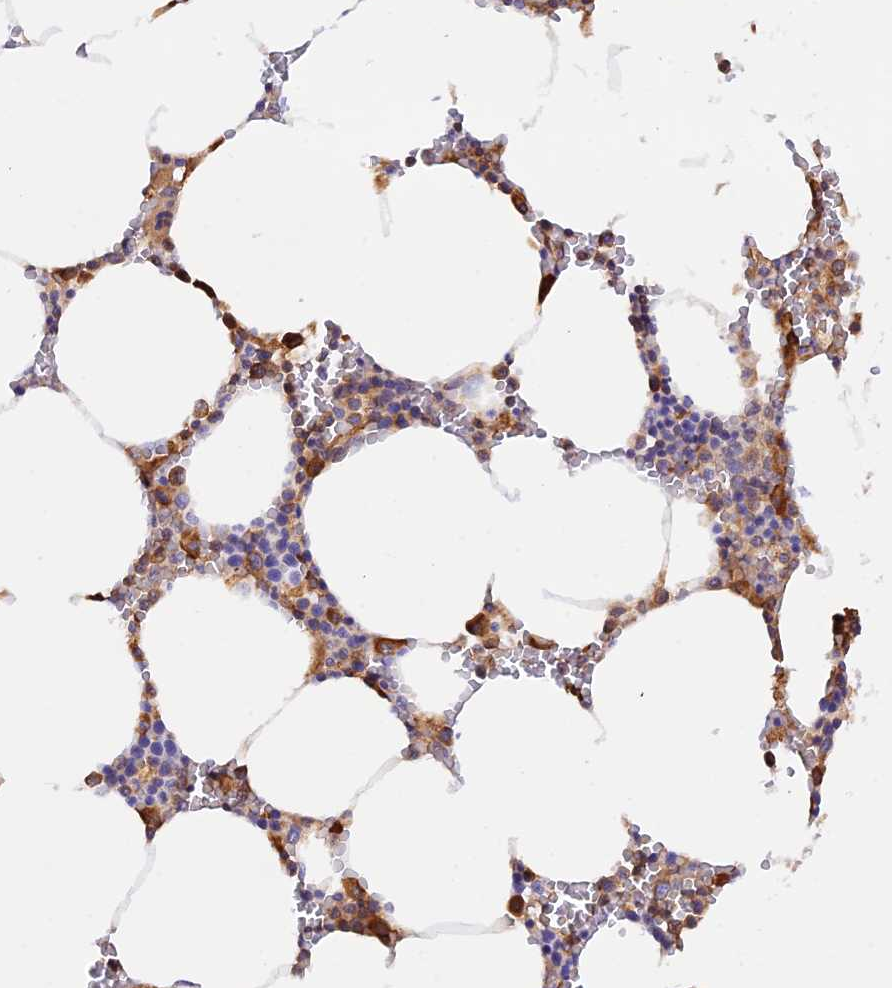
{"staining": {"intensity": "strong", "quantity": "<25%", "location": "cytoplasmic/membranous"}, "tissue": "bone marrow", "cell_type": "Hematopoietic cells", "image_type": "normal", "snomed": [{"axis": "morphology", "description": "Normal tissue, NOS"}, {"axis": "topography", "description": "Bone marrow"}], "caption": "Protein analysis of benign bone marrow exhibits strong cytoplasmic/membranous expression in approximately <25% of hematopoietic cells. The staining is performed using DAB (3,3'-diaminobenzidine) brown chromogen to label protein expression. The nuclei are counter-stained blue using hematoxylin.", "gene": "RPL5", "patient": {"sex": "male", "age": 70}}